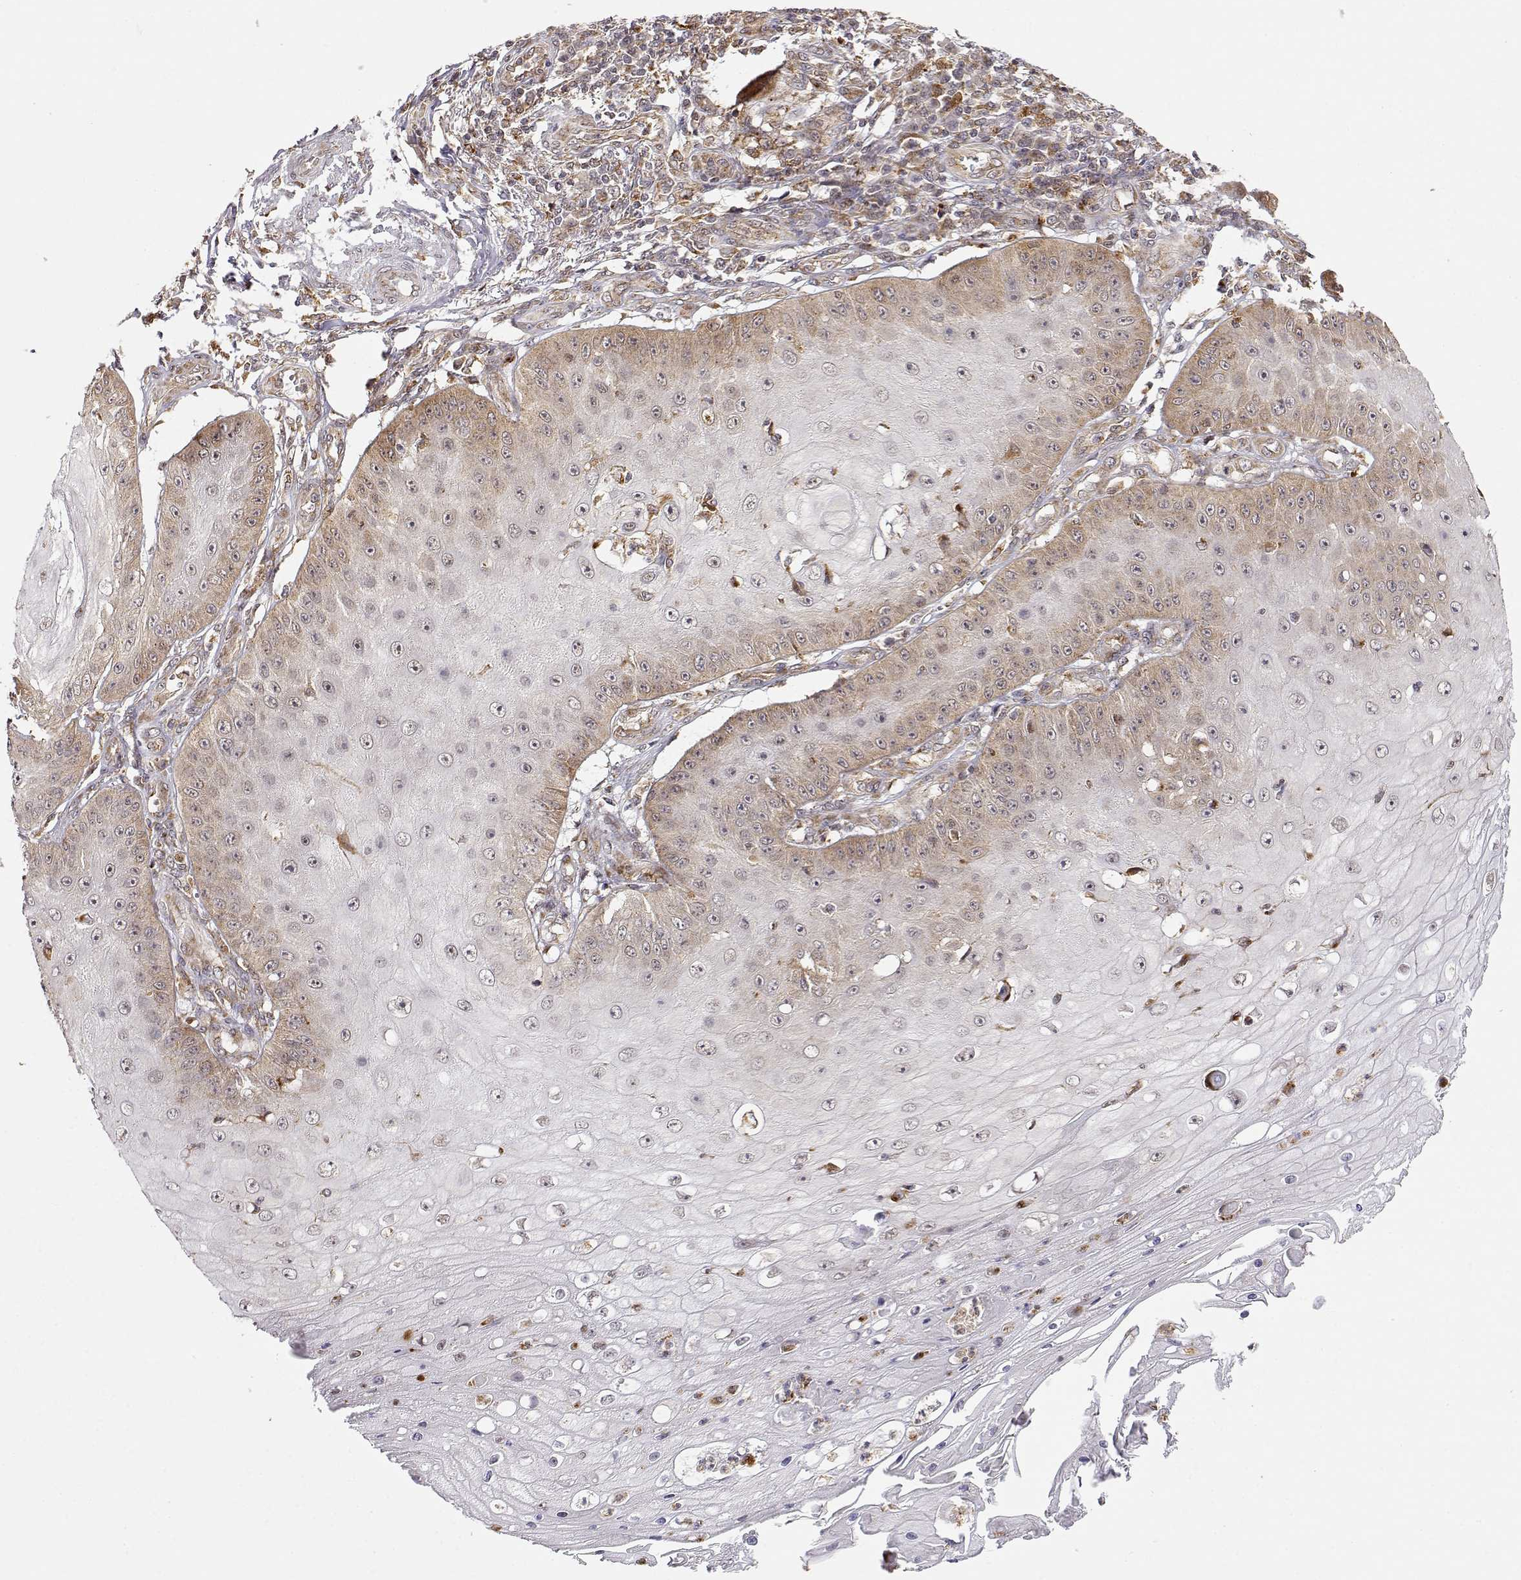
{"staining": {"intensity": "weak", "quantity": "25%-75%", "location": "cytoplasmic/membranous"}, "tissue": "skin cancer", "cell_type": "Tumor cells", "image_type": "cancer", "snomed": [{"axis": "morphology", "description": "Squamous cell carcinoma, NOS"}, {"axis": "topography", "description": "Skin"}], "caption": "A brown stain highlights weak cytoplasmic/membranous staining of a protein in human skin cancer (squamous cell carcinoma) tumor cells.", "gene": "RNF13", "patient": {"sex": "male", "age": 70}}